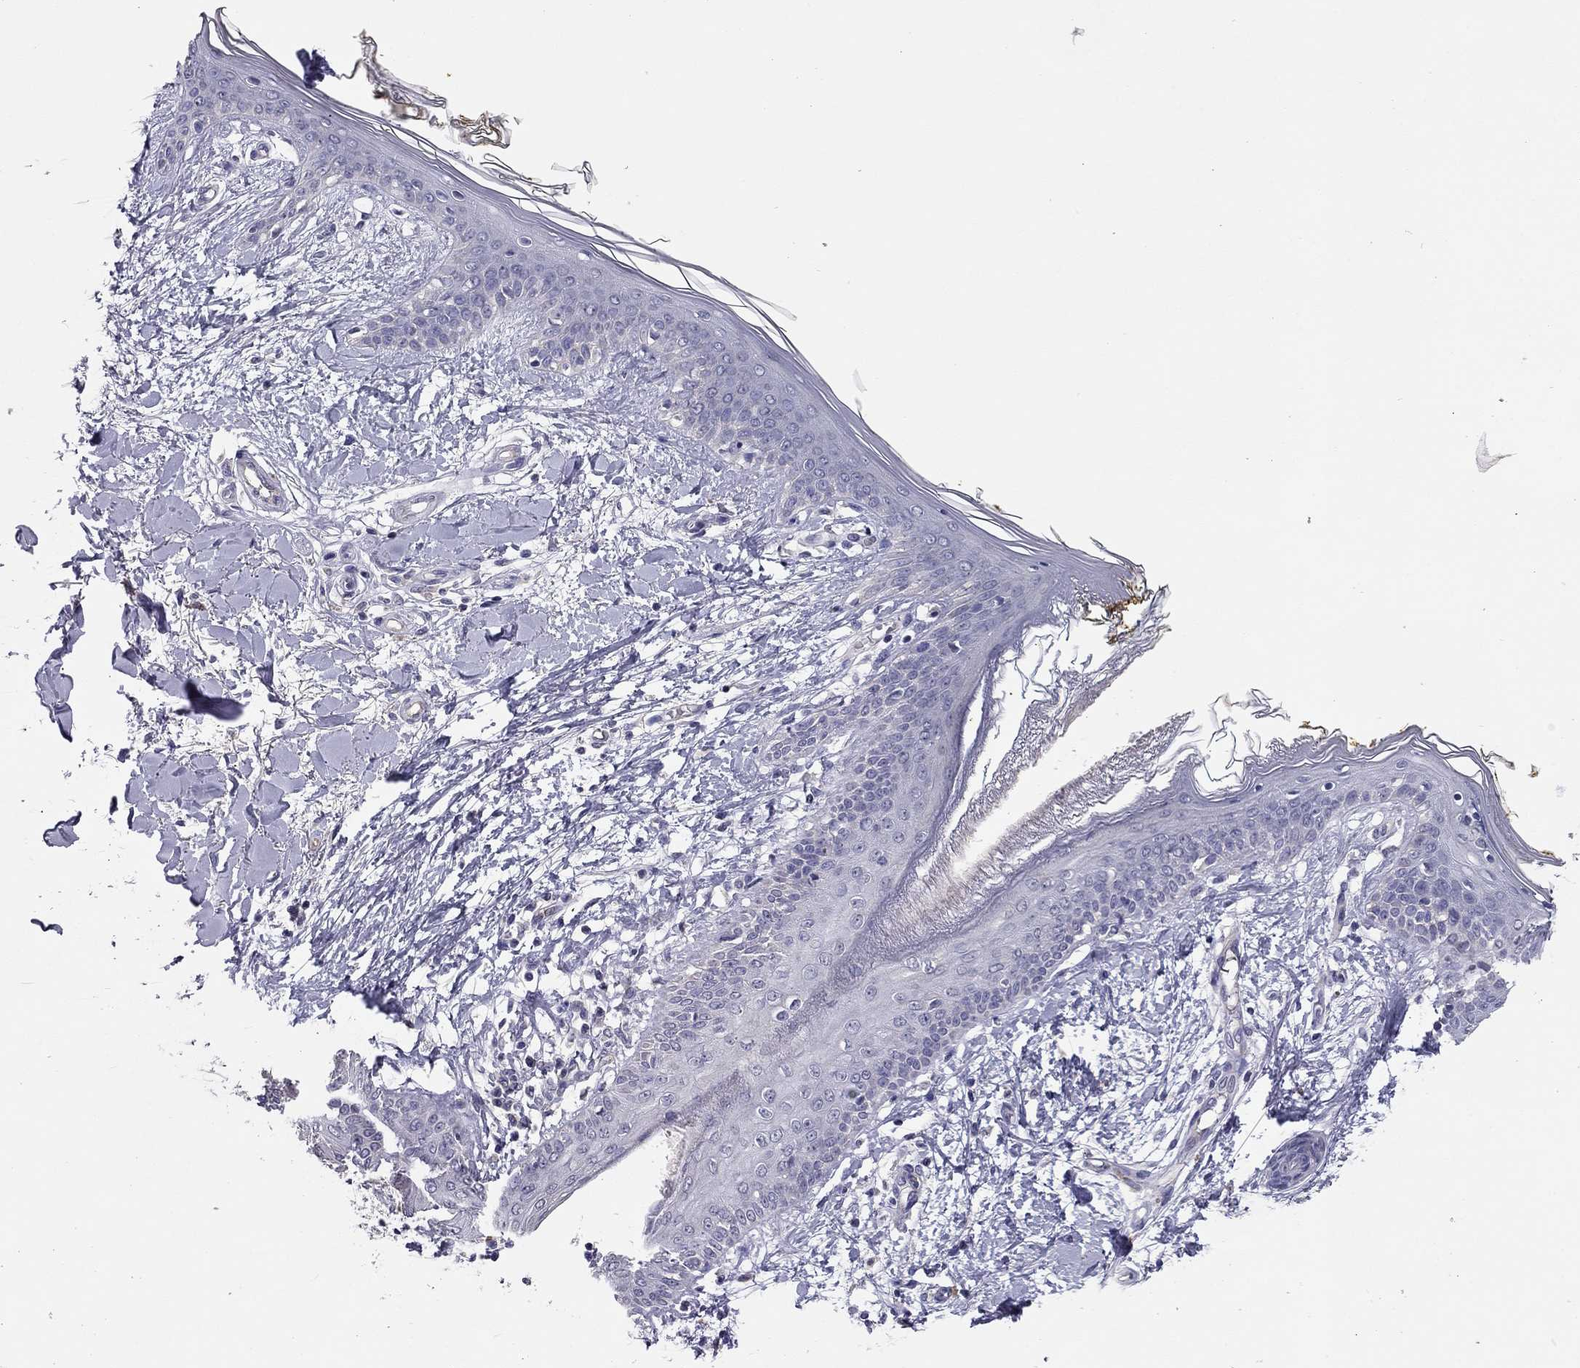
{"staining": {"intensity": "negative", "quantity": "none", "location": "none"}, "tissue": "skin", "cell_type": "Fibroblasts", "image_type": "normal", "snomed": [{"axis": "morphology", "description": "Normal tissue, NOS"}, {"axis": "topography", "description": "Skin"}], "caption": "There is no significant expression in fibroblasts of skin. (DAB IHC, high magnification).", "gene": "SCARB1", "patient": {"sex": "female", "age": 34}}